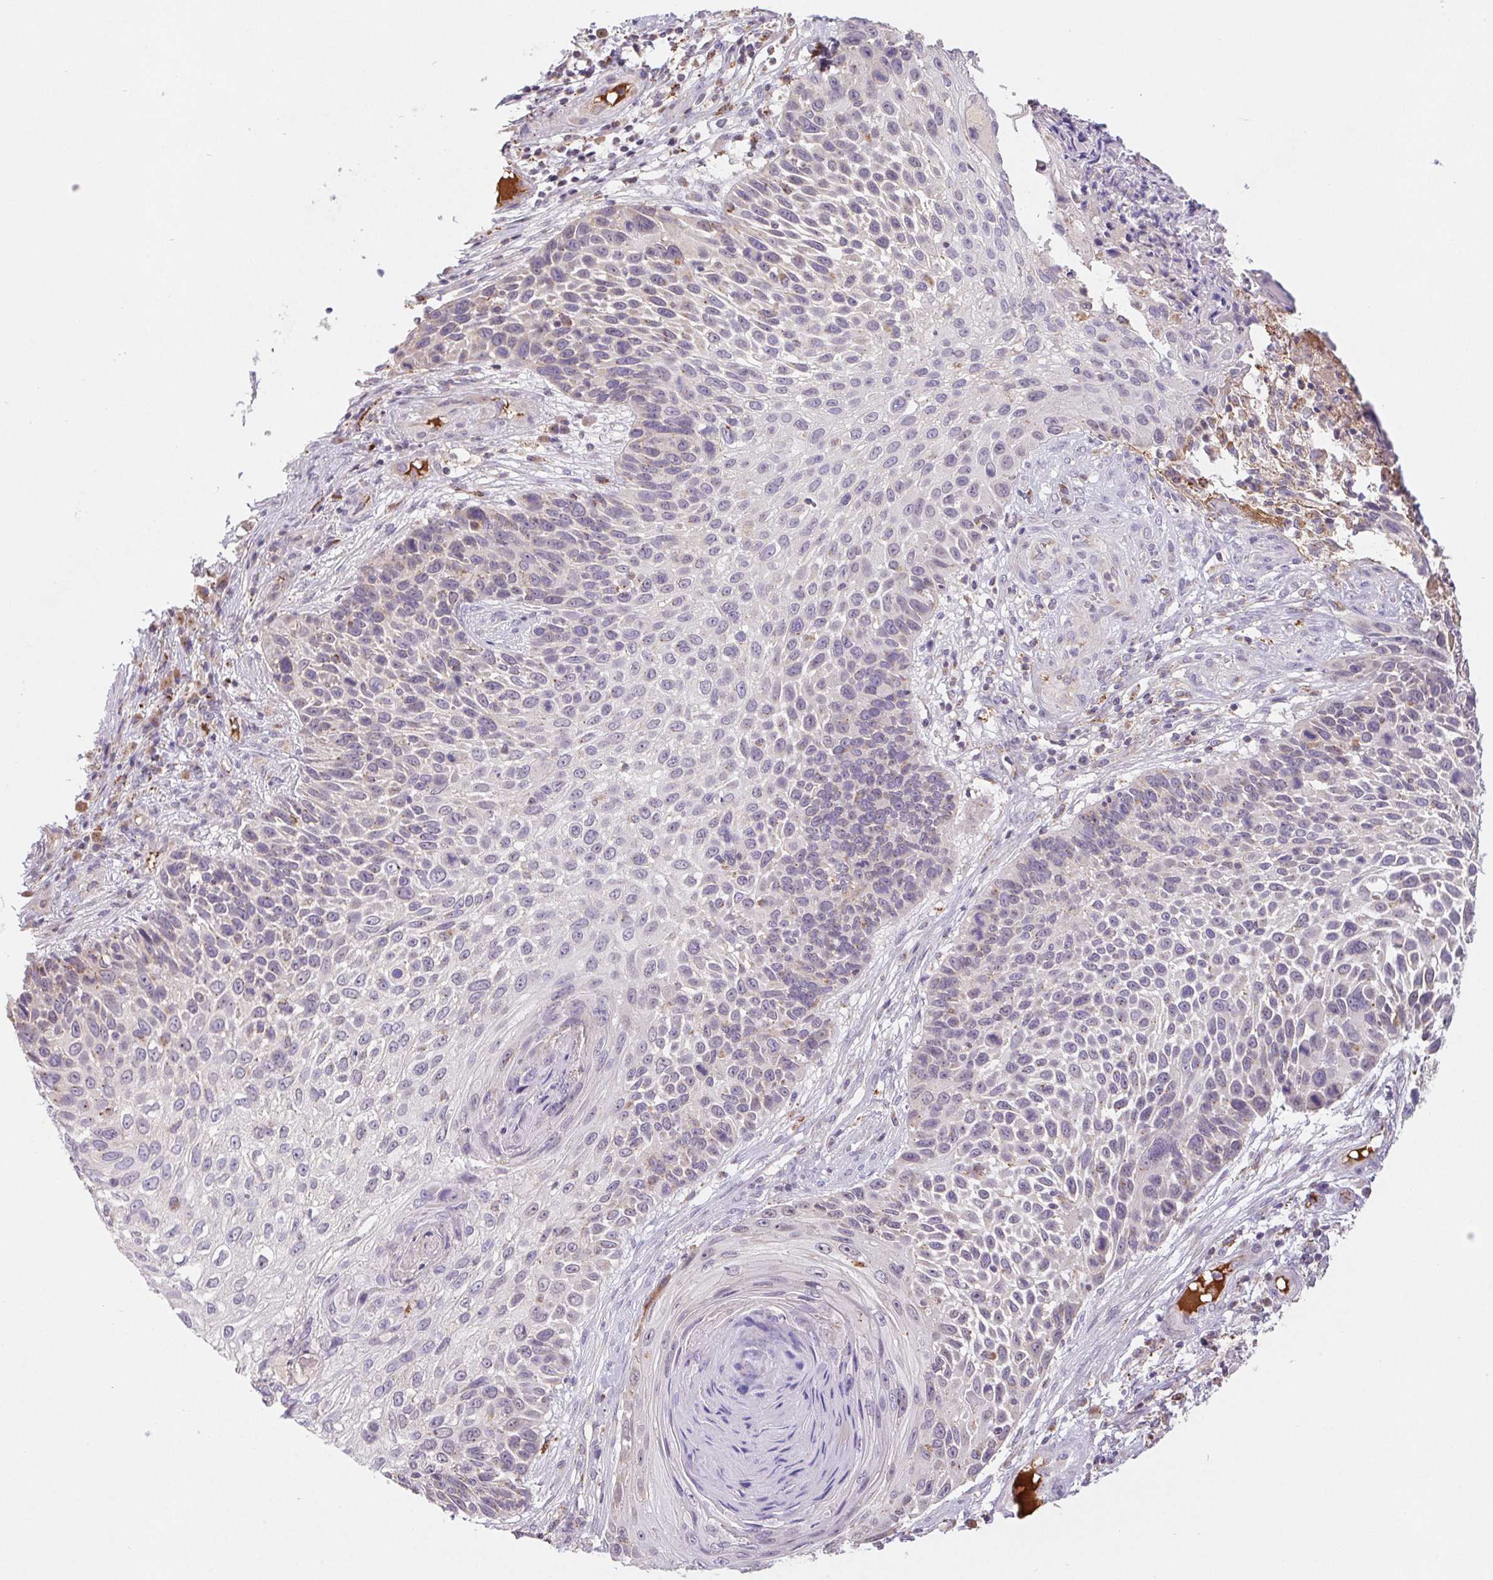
{"staining": {"intensity": "negative", "quantity": "none", "location": "none"}, "tissue": "skin cancer", "cell_type": "Tumor cells", "image_type": "cancer", "snomed": [{"axis": "morphology", "description": "Squamous cell carcinoma, NOS"}, {"axis": "topography", "description": "Skin"}], "caption": "This histopathology image is of skin cancer stained with immunohistochemistry (IHC) to label a protein in brown with the nuclei are counter-stained blue. There is no expression in tumor cells.", "gene": "EMC6", "patient": {"sex": "male", "age": 92}}